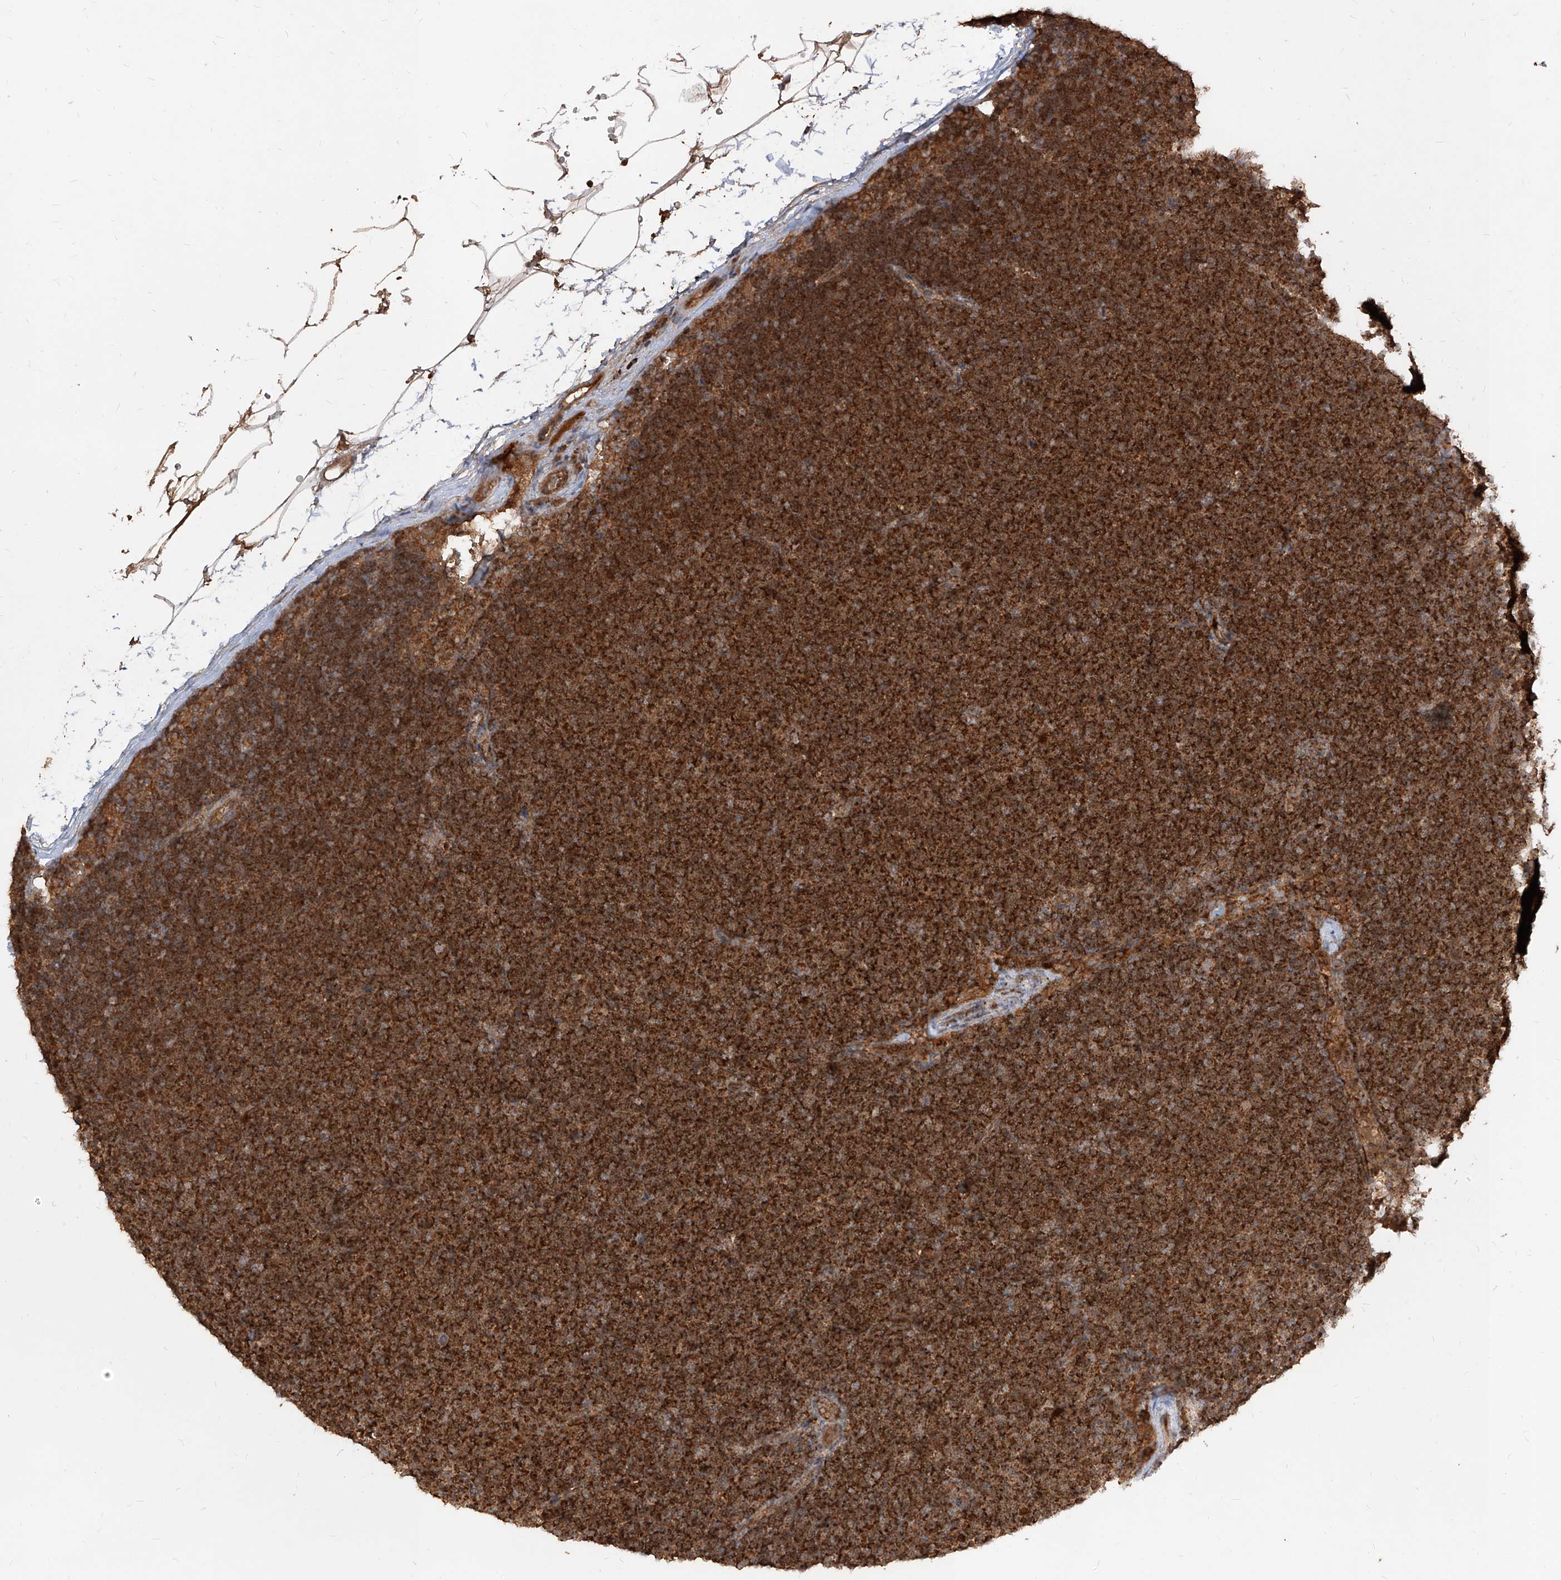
{"staining": {"intensity": "strong", "quantity": ">75%", "location": "cytoplasmic/membranous"}, "tissue": "lymphoma", "cell_type": "Tumor cells", "image_type": "cancer", "snomed": [{"axis": "morphology", "description": "Malignant lymphoma, non-Hodgkin's type, Low grade"}, {"axis": "topography", "description": "Lymph node"}], "caption": "Human low-grade malignant lymphoma, non-Hodgkin's type stained with a protein marker displays strong staining in tumor cells.", "gene": "AIM2", "patient": {"sex": "female", "age": 53}}